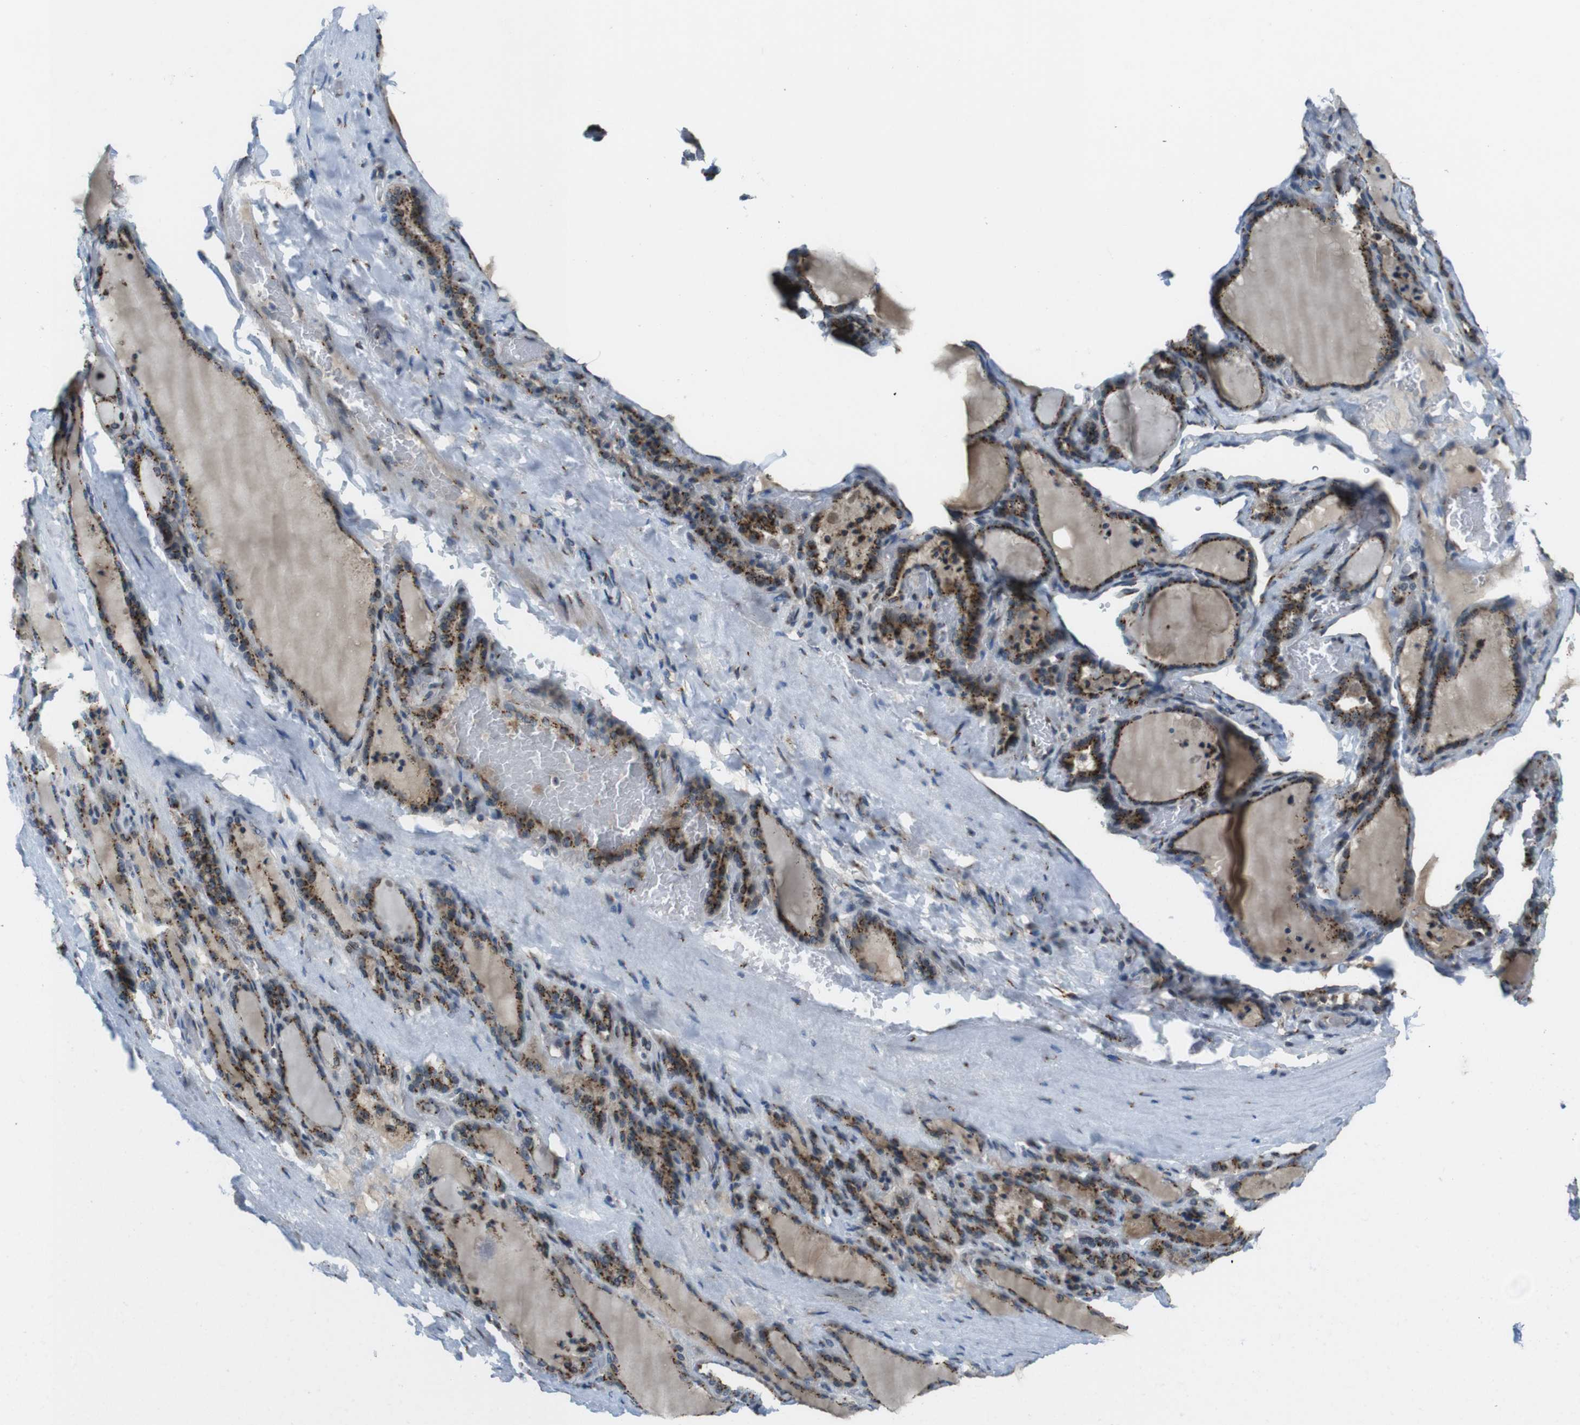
{"staining": {"intensity": "moderate", "quantity": ">75%", "location": "cytoplasmic/membranous"}, "tissue": "thyroid gland", "cell_type": "Glandular cells", "image_type": "normal", "snomed": [{"axis": "morphology", "description": "Normal tissue, NOS"}, {"axis": "topography", "description": "Thyroid gland"}], "caption": "This image demonstrates IHC staining of benign thyroid gland, with medium moderate cytoplasmic/membranous staining in about >75% of glandular cells.", "gene": "ZFPL1", "patient": {"sex": "female", "age": 28}}